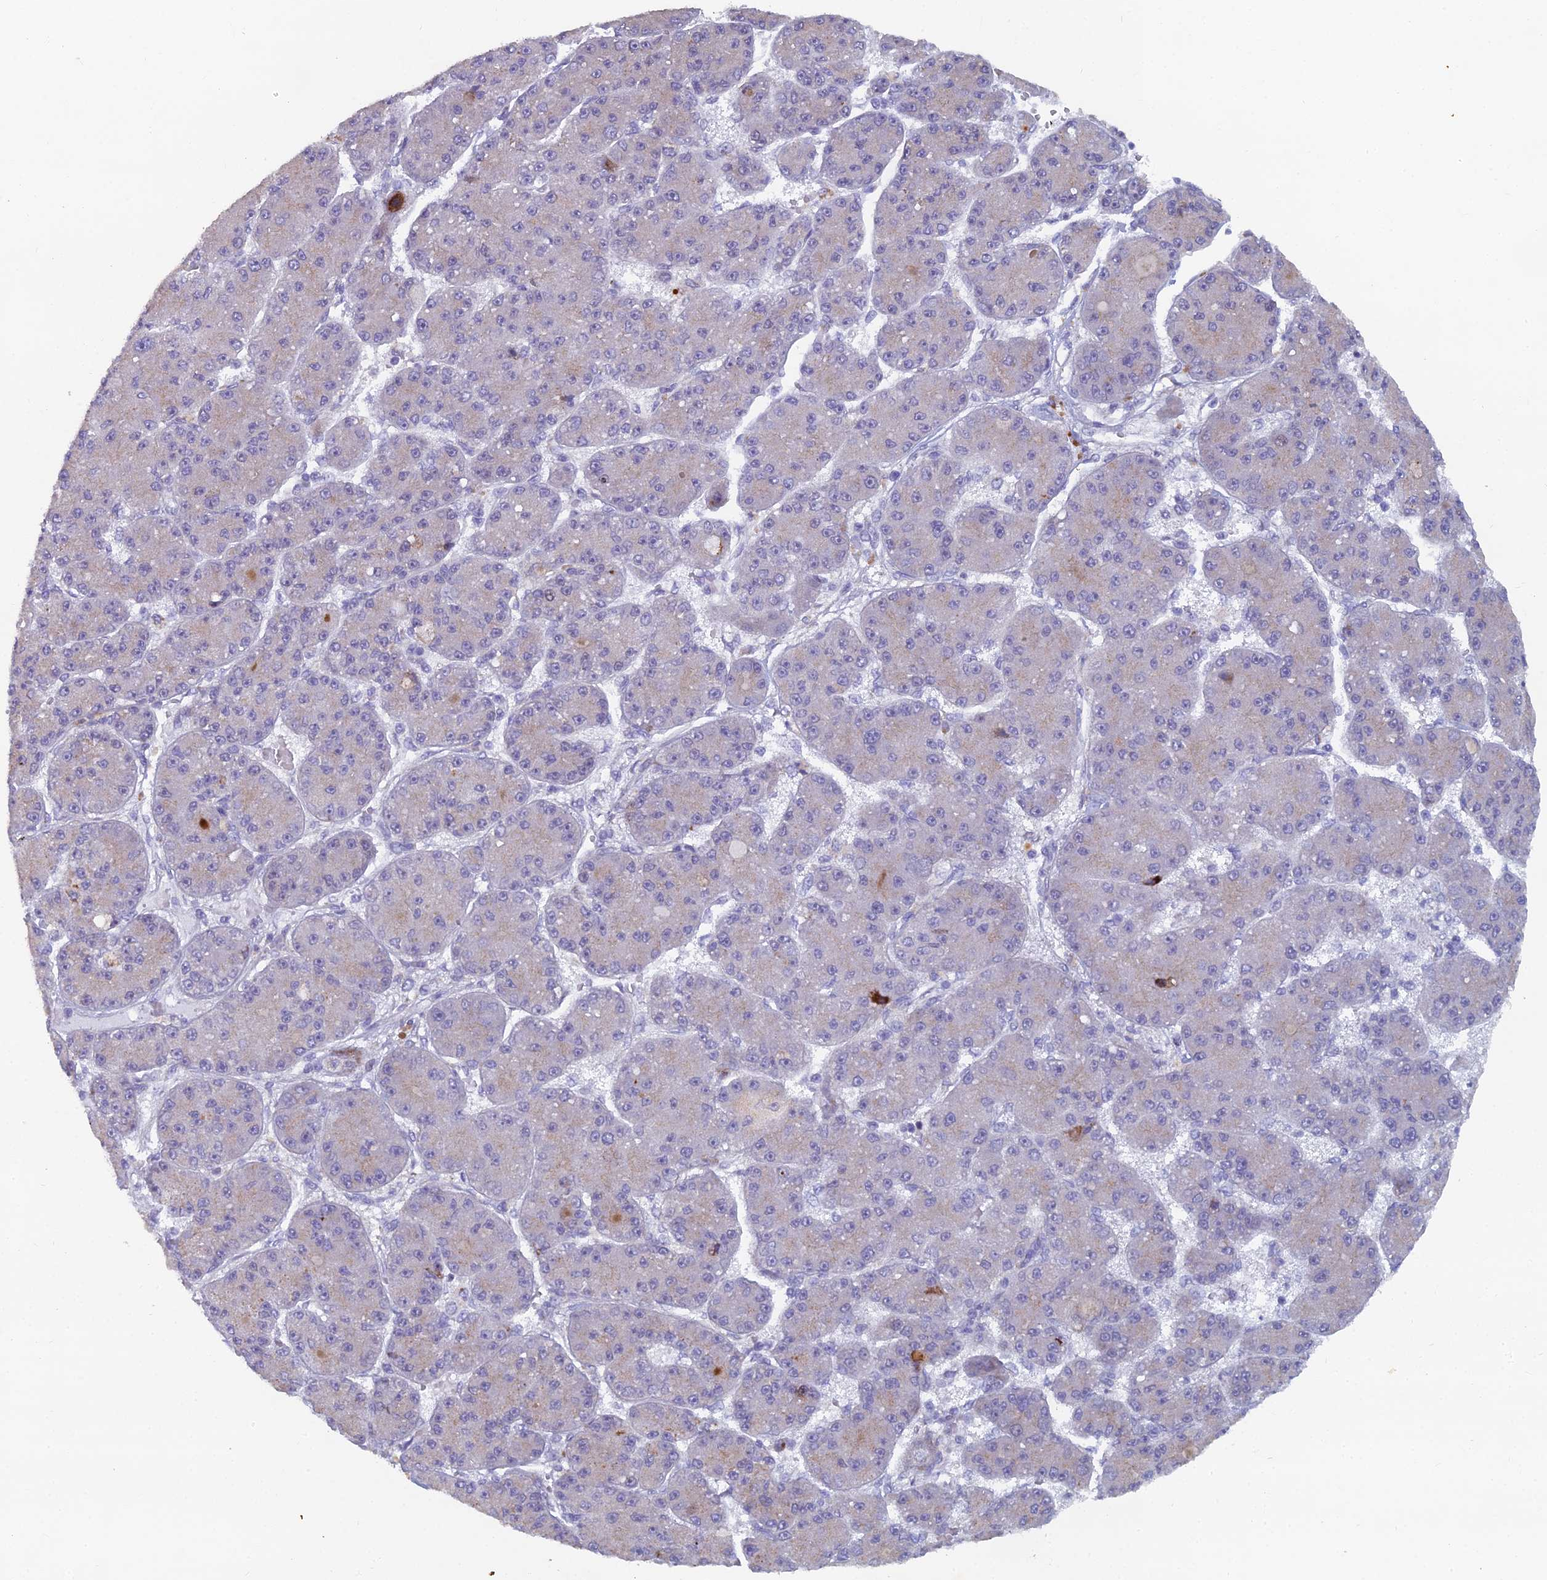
{"staining": {"intensity": "weak", "quantity": "<25%", "location": "cytoplasmic/membranous"}, "tissue": "liver cancer", "cell_type": "Tumor cells", "image_type": "cancer", "snomed": [{"axis": "morphology", "description": "Carcinoma, Hepatocellular, NOS"}, {"axis": "topography", "description": "Liver"}], "caption": "IHC micrograph of liver cancer stained for a protein (brown), which reveals no staining in tumor cells. (IHC, brightfield microscopy, high magnification).", "gene": "B9D2", "patient": {"sex": "male", "age": 67}}